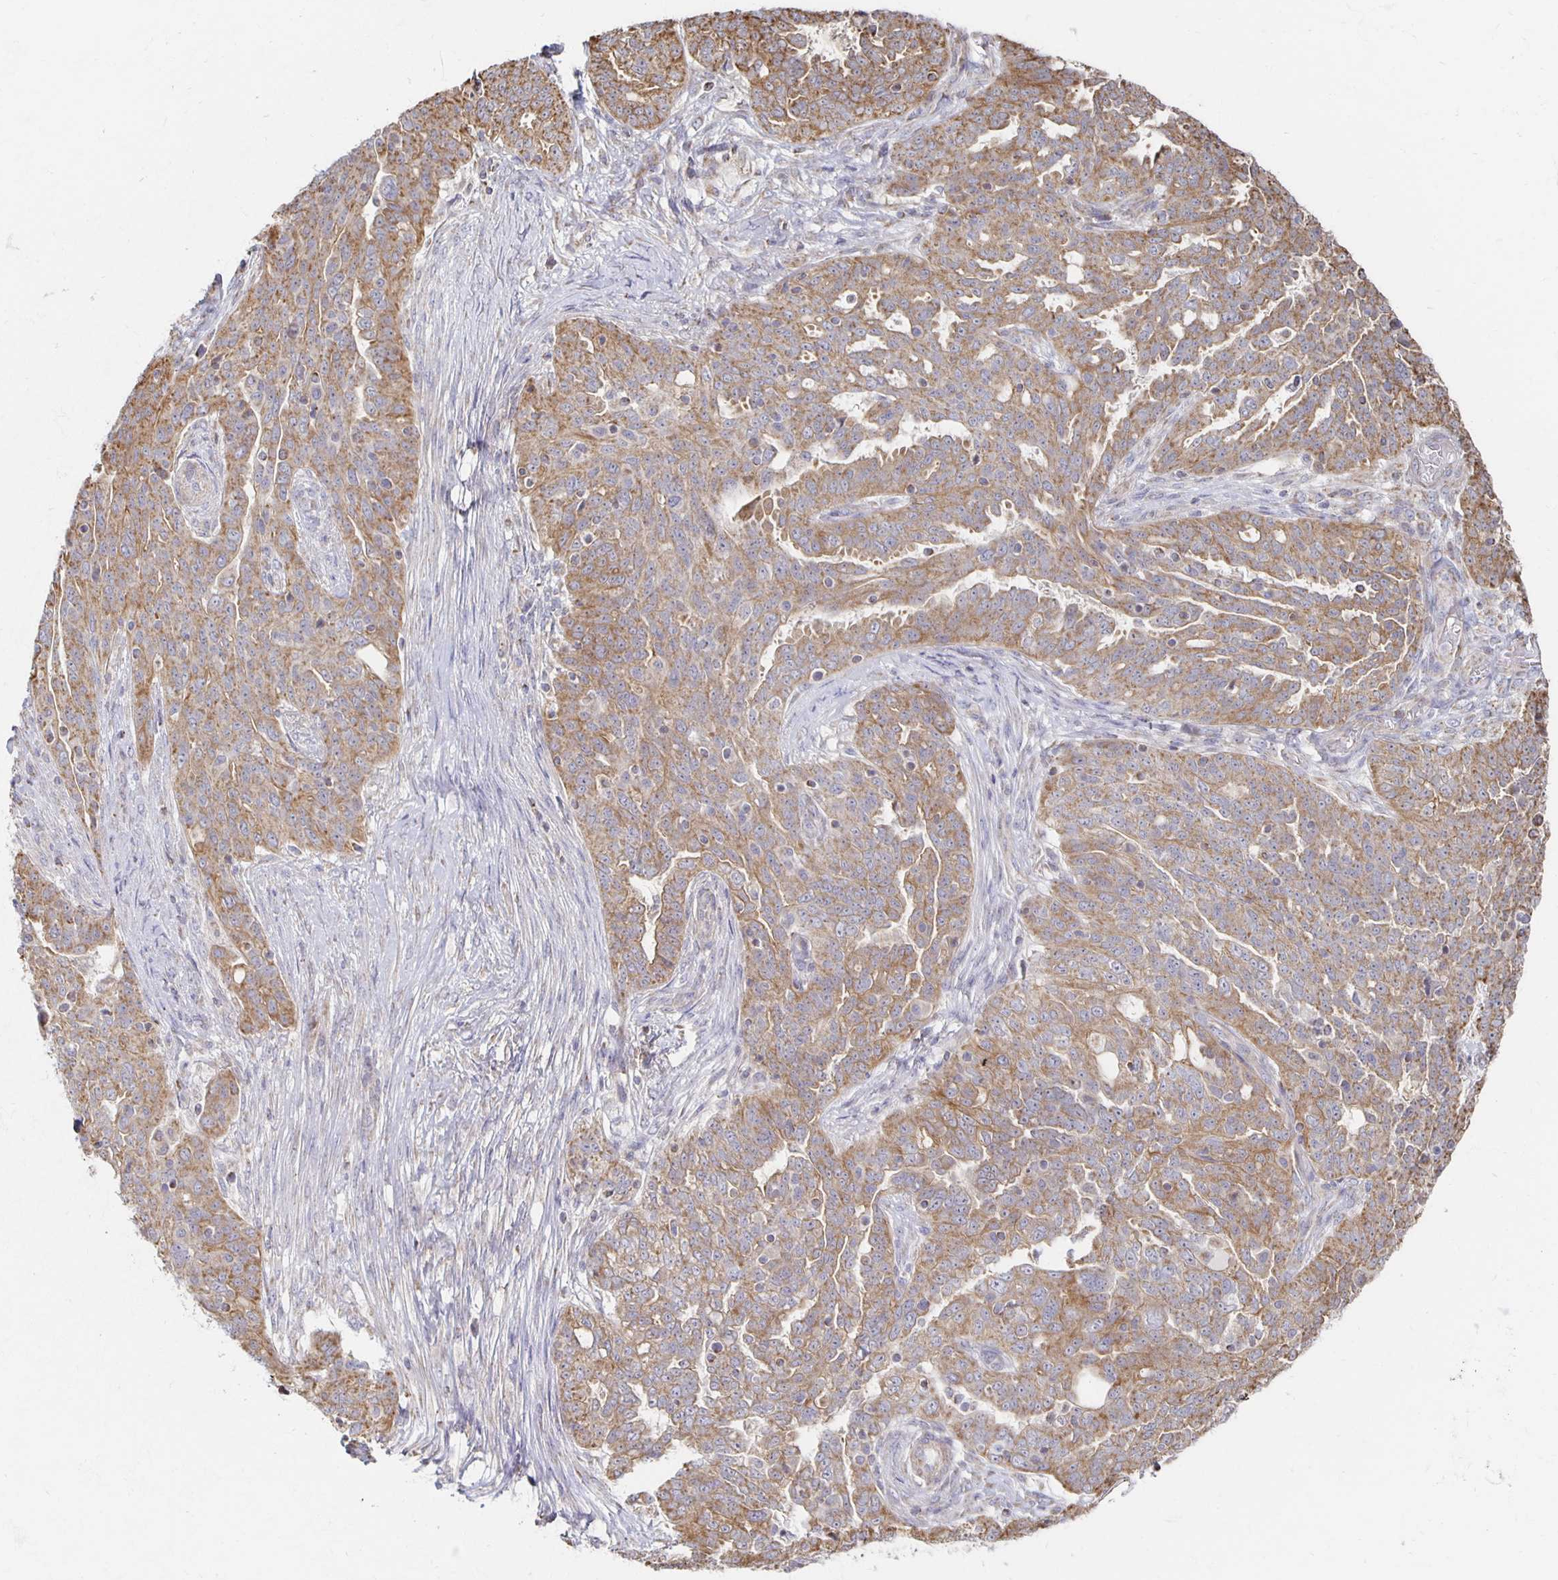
{"staining": {"intensity": "moderate", "quantity": ">75%", "location": "cytoplasmic/membranous"}, "tissue": "ovarian cancer", "cell_type": "Tumor cells", "image_type": "cancer", "snomed": [{"axis": "morphology", "description": "Cystadenocarcinoma, serous, NOS"}, {"axis": "topography", "description": "Ovary"}], "caption": "This micrograph shows IHC staining of ovarian cancer (serous cystadenocarcinoma), with medium moderate cytoplasmic/membranous expression in about >75% of tumor cells.", "gene": "NKX2-8", "patient": {"sex": "female", "age": 67}}